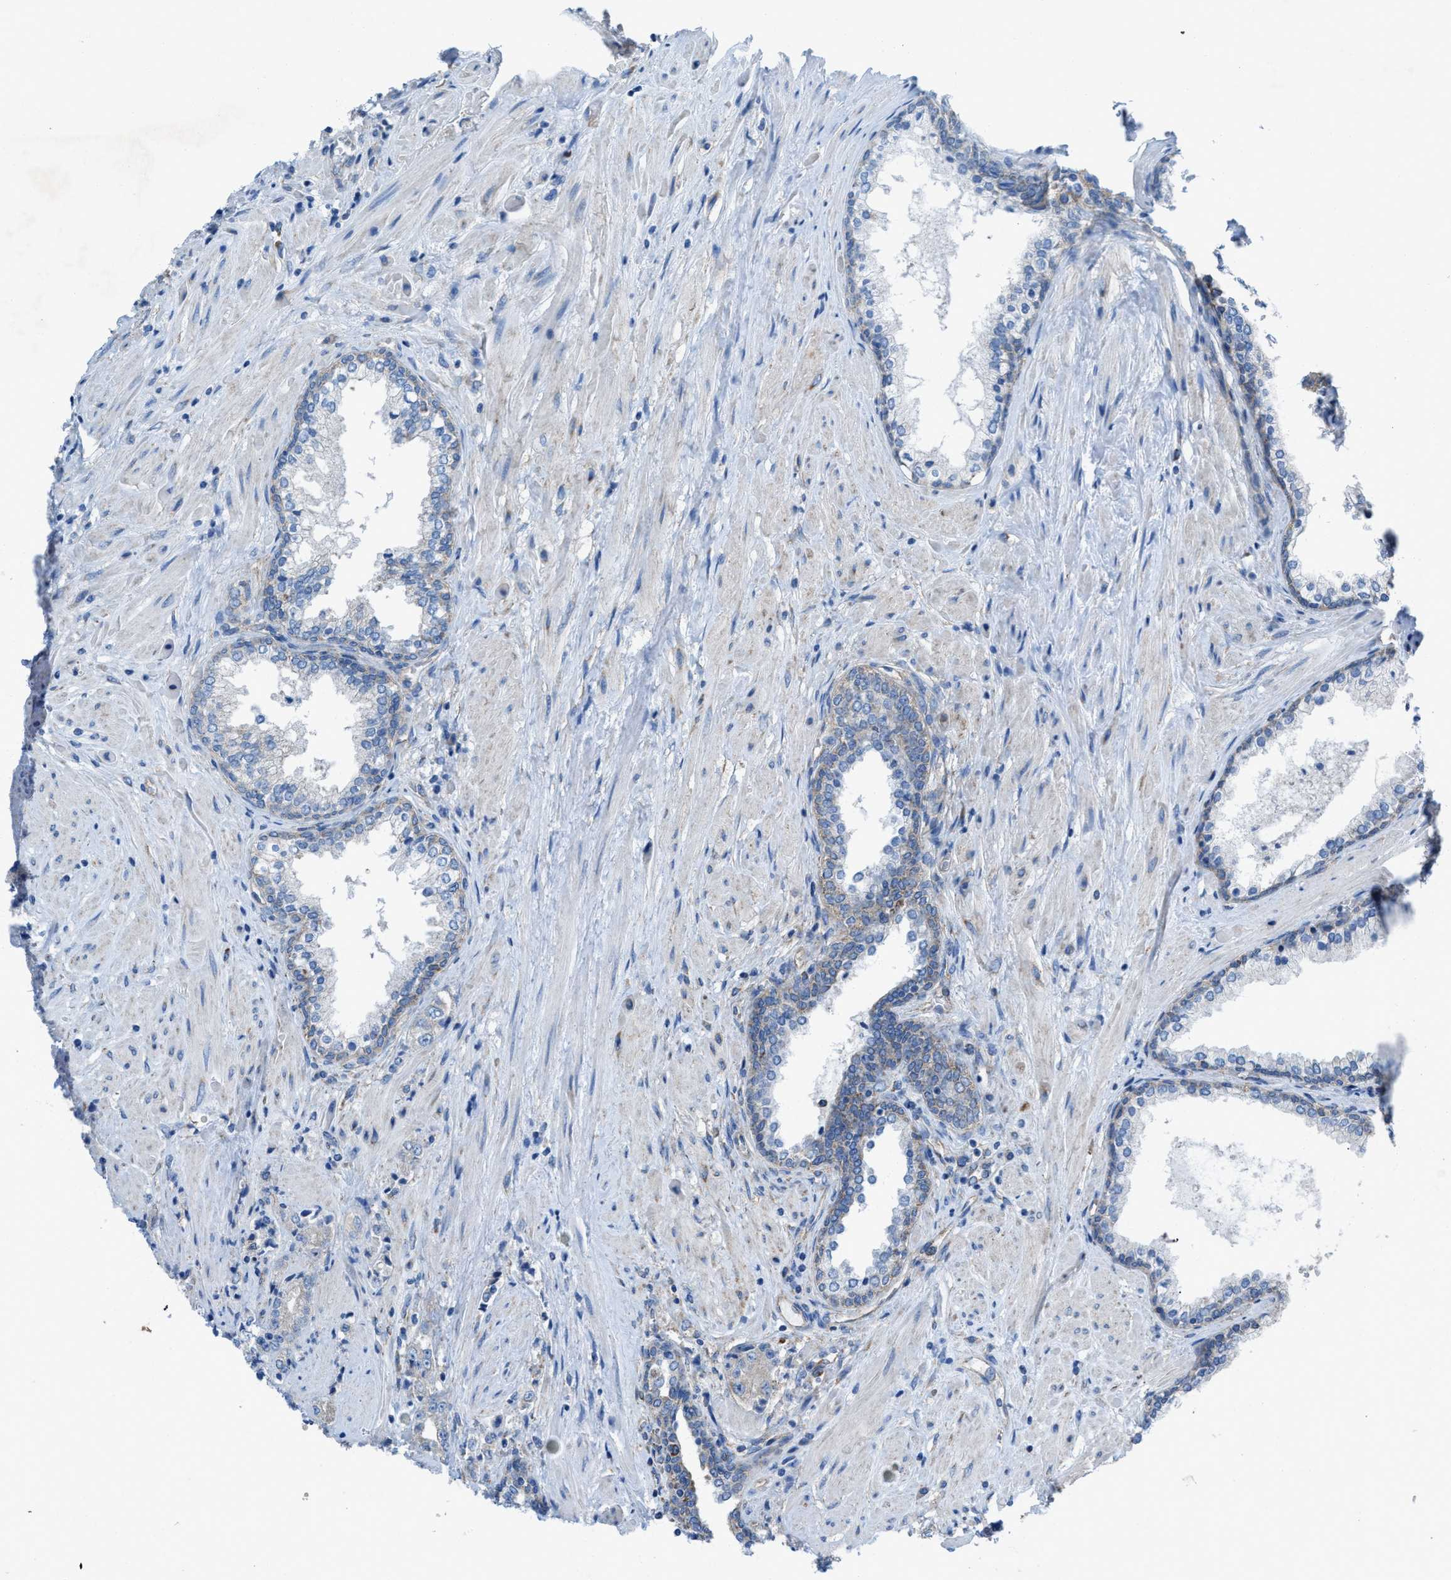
{"staining": {"intensity": "negative", "quantity": "none", "location": "none"}, "tissue": "prostate cancer", "cell_type": "Tumor cells", "image_type": "cancer", "snomed": [{"axis": "morphology", "description": "Adenocarcinoma, High grade"}, {"axis": "topography", "description": "Prostate"}], "caption": "High magnification brightfield microscopy of adenocarcinoma (high-grade) (prostate) stained with DAB (3,3'-diaminobenzidine) (brown) and counterstained with hematoxylin (blue): tumor cells show no significant positivity. (Immunohistochemistry, brightfield microscopy, high magnification).", "gene": "DOLPP1", "patient": {"sex": "male", "age": 61}}